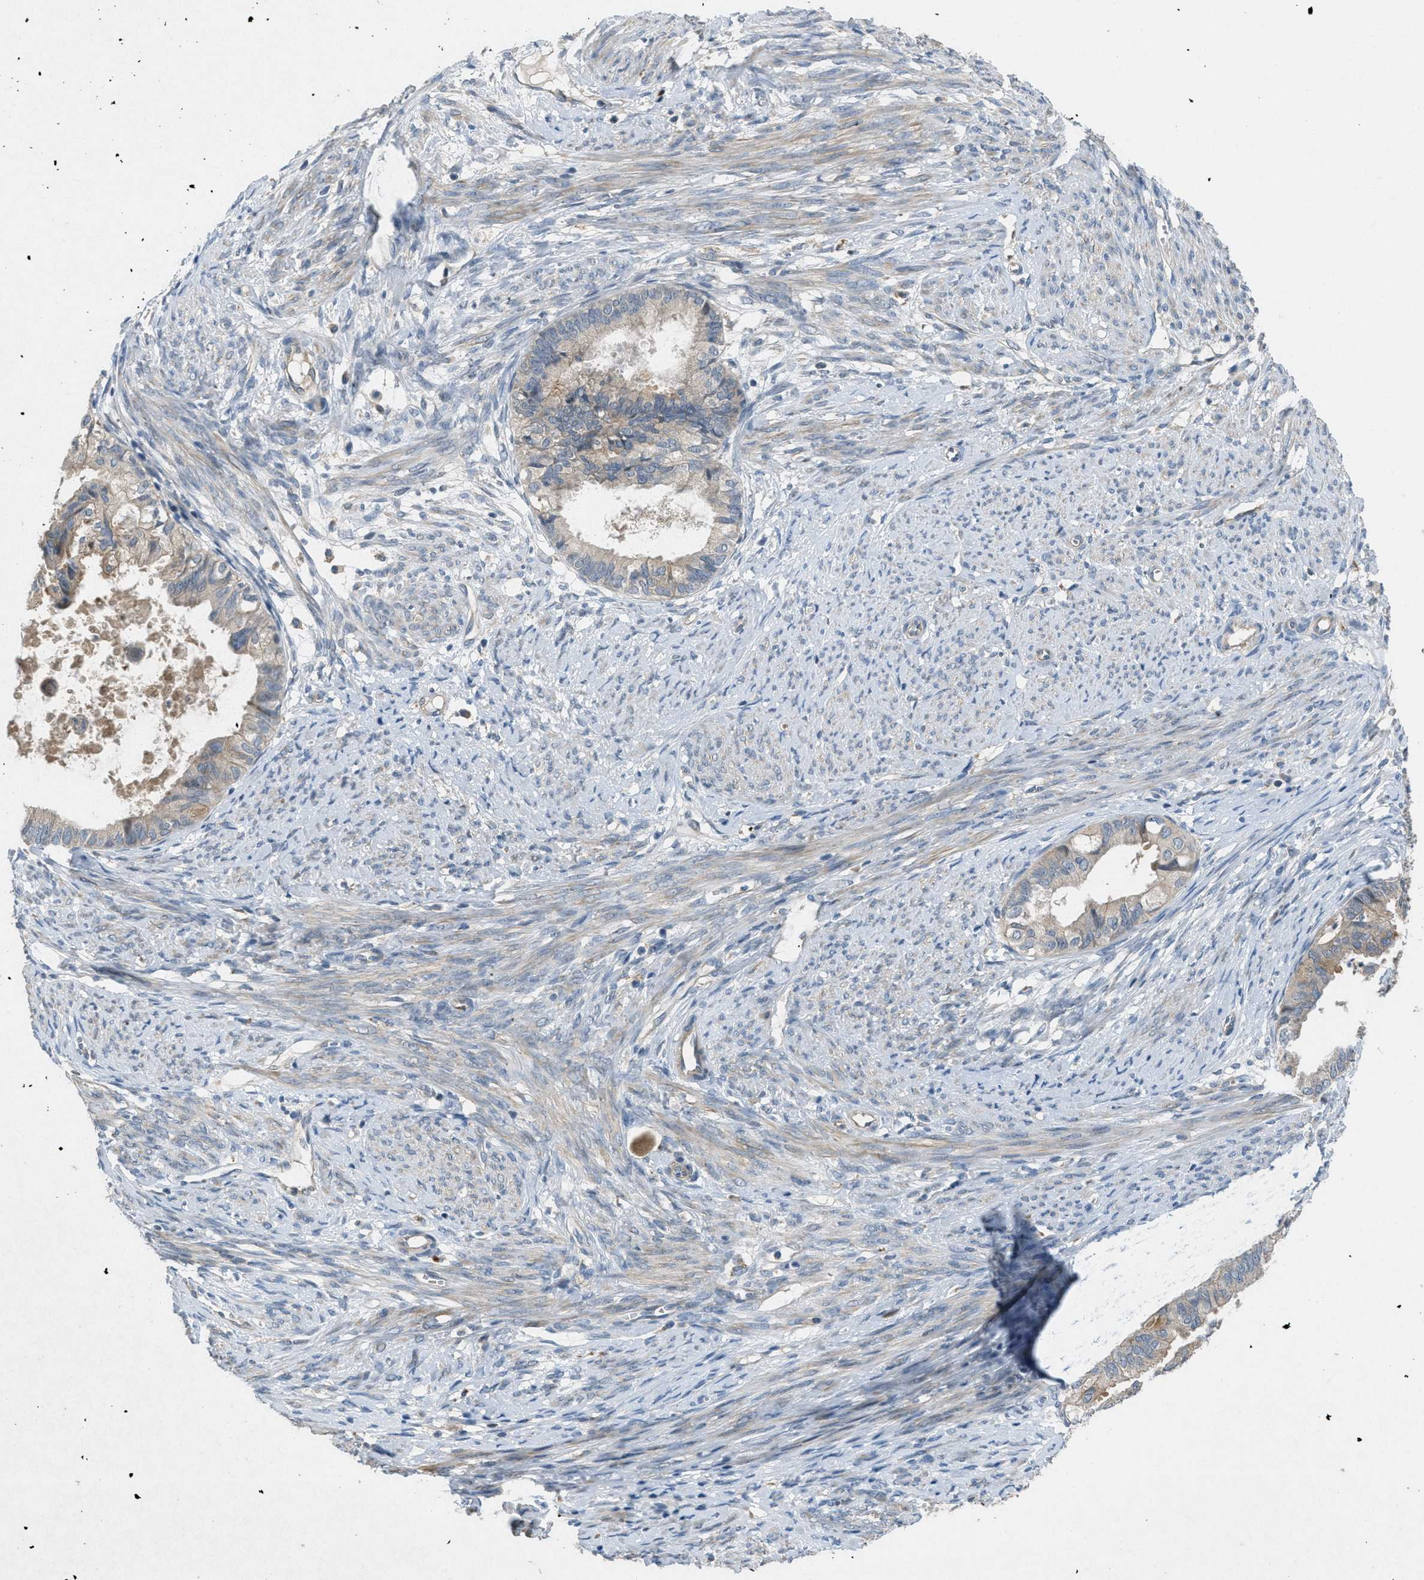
{"staining": {"intensity": "weak", "quantity": "<25%", "location": "cytoplasmic/membranous"}, "tissue": "cervical cancer", "cell_type": "Tumor cells", "image_type": "cancer", "snomed": [{"axis": "morphology", "description": "Normal tissue, NOS"}, {"axis": "morphology", "description": "Adenocarcinoma, NOS"}, {"axis": "topography", "description": "Cervix"}, {"axis": "topography", "description": "Endometrium"}], "caption": "Adenocarcinoma (cervical) was stained to show a protein in brown. There is no significant positivity in tumor cells.", "gene": "ADCY6", "patient": {"sex": "female", "age": 86}}